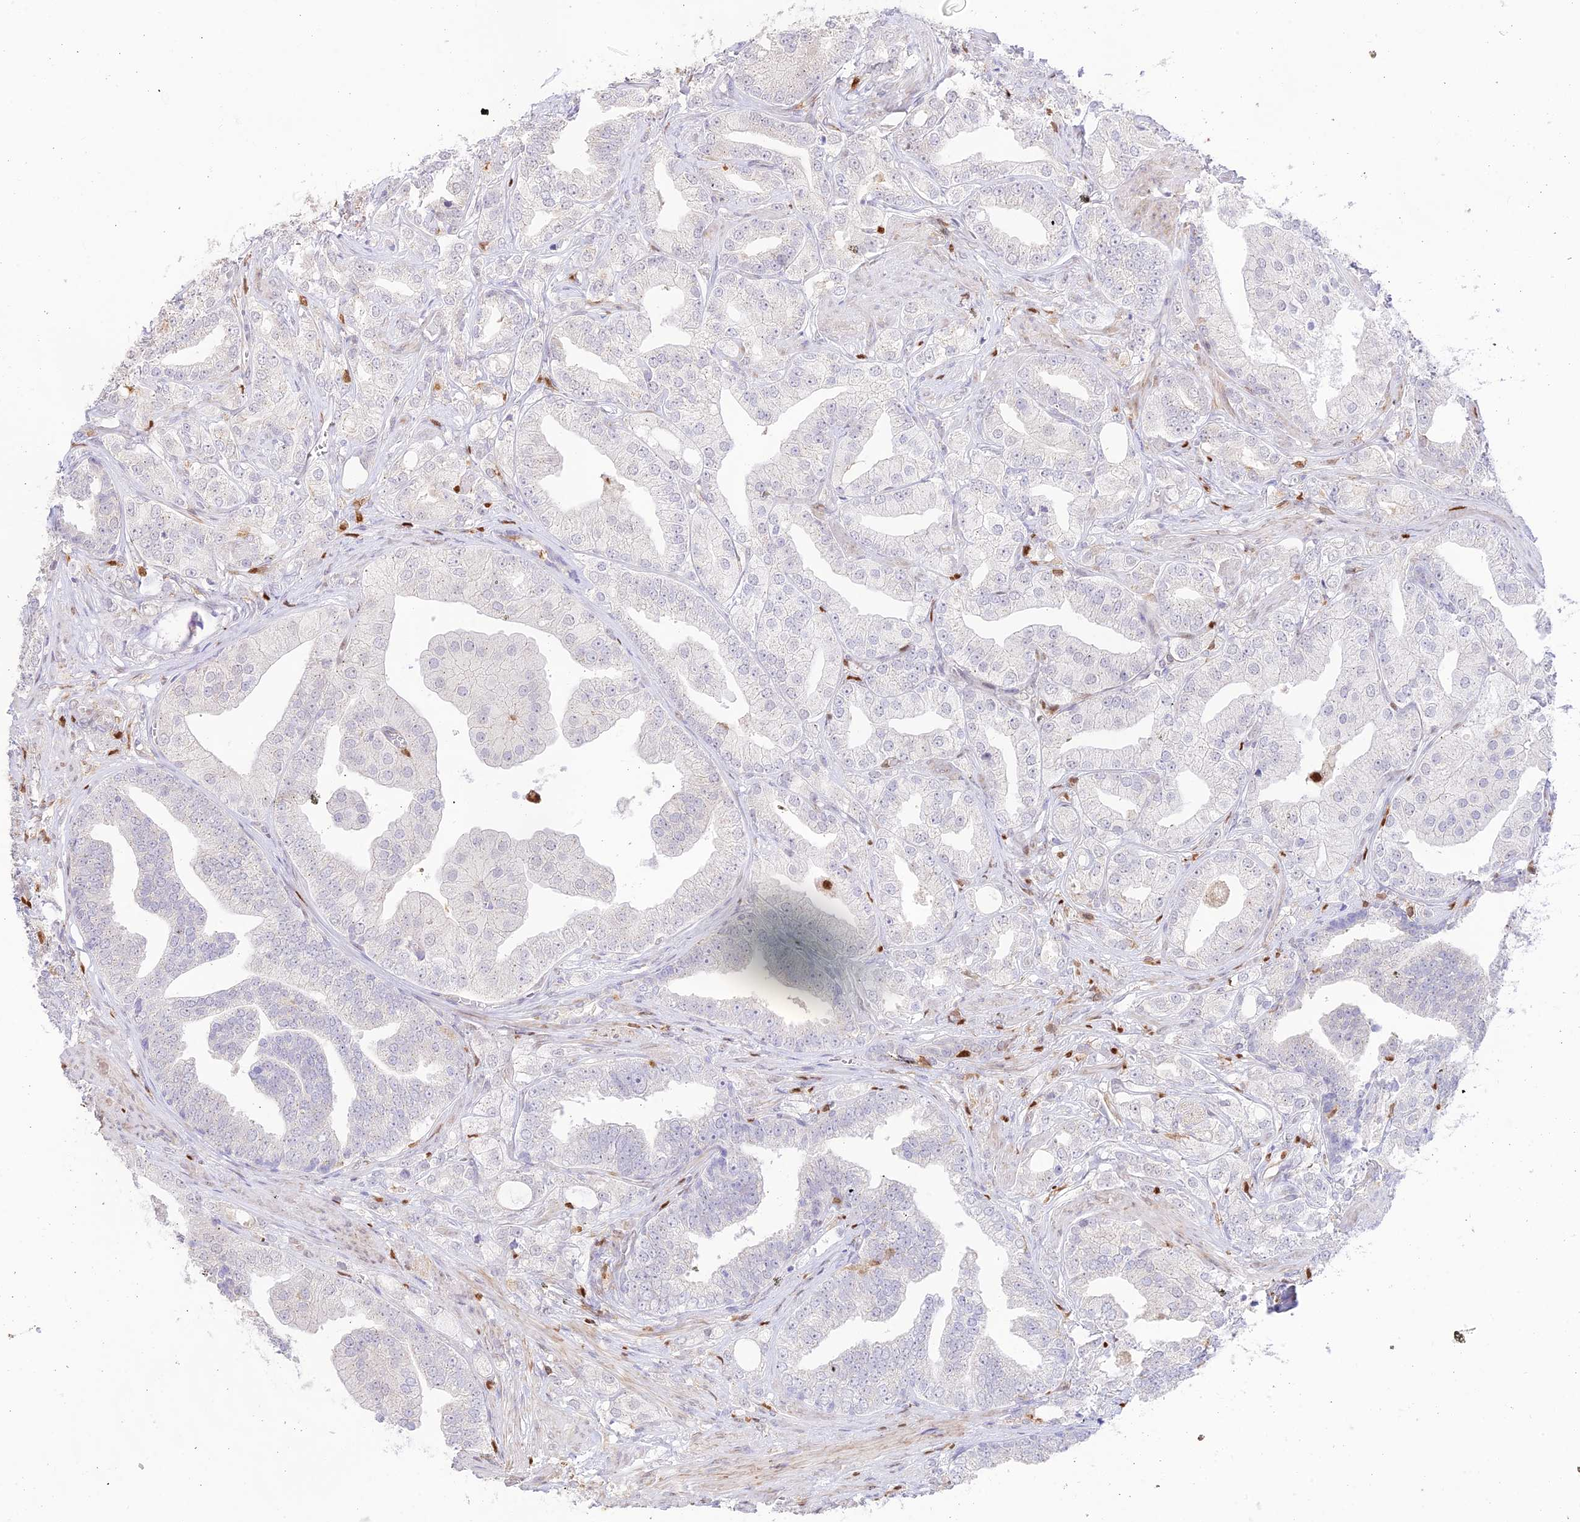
{"staining": {"intensity": "negative", "quantity": "none", "location": "none"}, "tissue": "prostate cancer", "cell_type": "Tumor cells", "image_type": "cancer", "snomed": [{"axis": "morphology", "description": "Adenocarcinoma, High grade"}, {"axis": "topography", "description": "Prostate"}], "caption": "Protein analysis of prostate cancer exhibits no significant staining in tumor cells.", "gene": "DENND1C", "patient": {"sex": "male", "age": 50}}